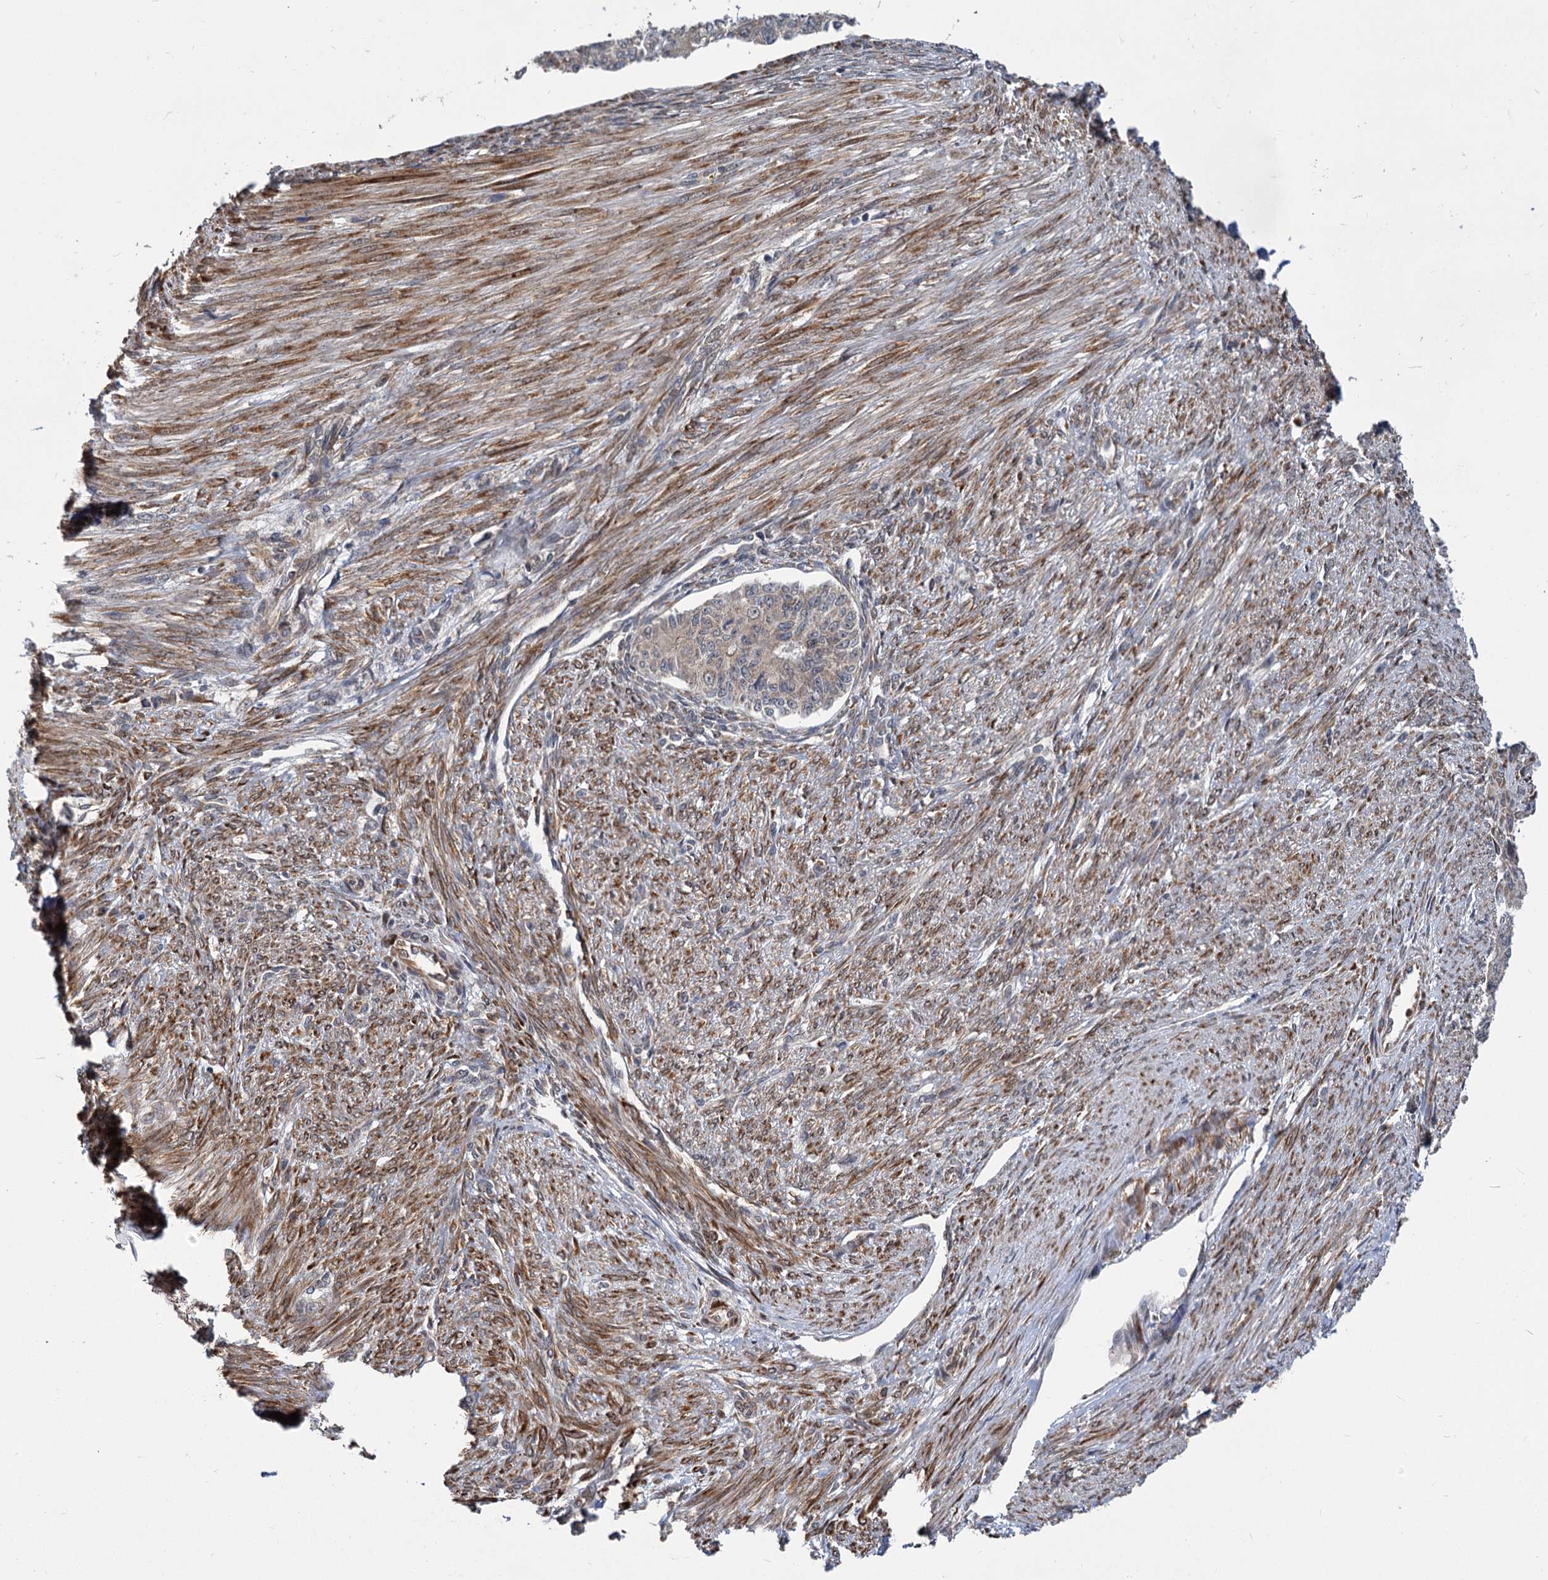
{"staining": {"intensity": "weak", "quantity": ">75%", "location": "cytoplasmic/membranous"}, "tissue": "endometrial cancer", "cell_type": "Tumor cells", "image_type": "cancer", "snomed": [{"axis": "morphology", "description": "Adenocarcinoma, NOS"}, {"axis": "topography", "description": "Endometrium"}], "caption": "Protein positivity by immunohistochemistry (IHC) exhibits weak cytoplasmic/membranous staining in about >75% of tumor cells in endometrial cancer (adenocarcinoma). The protein of interest is stained brown, and the nuclei are stained in blue (DAB IHC with brightfield microscopy, high magnification).", "gene": "APBA2", "patient": {"sex": "female", "age": 32}}